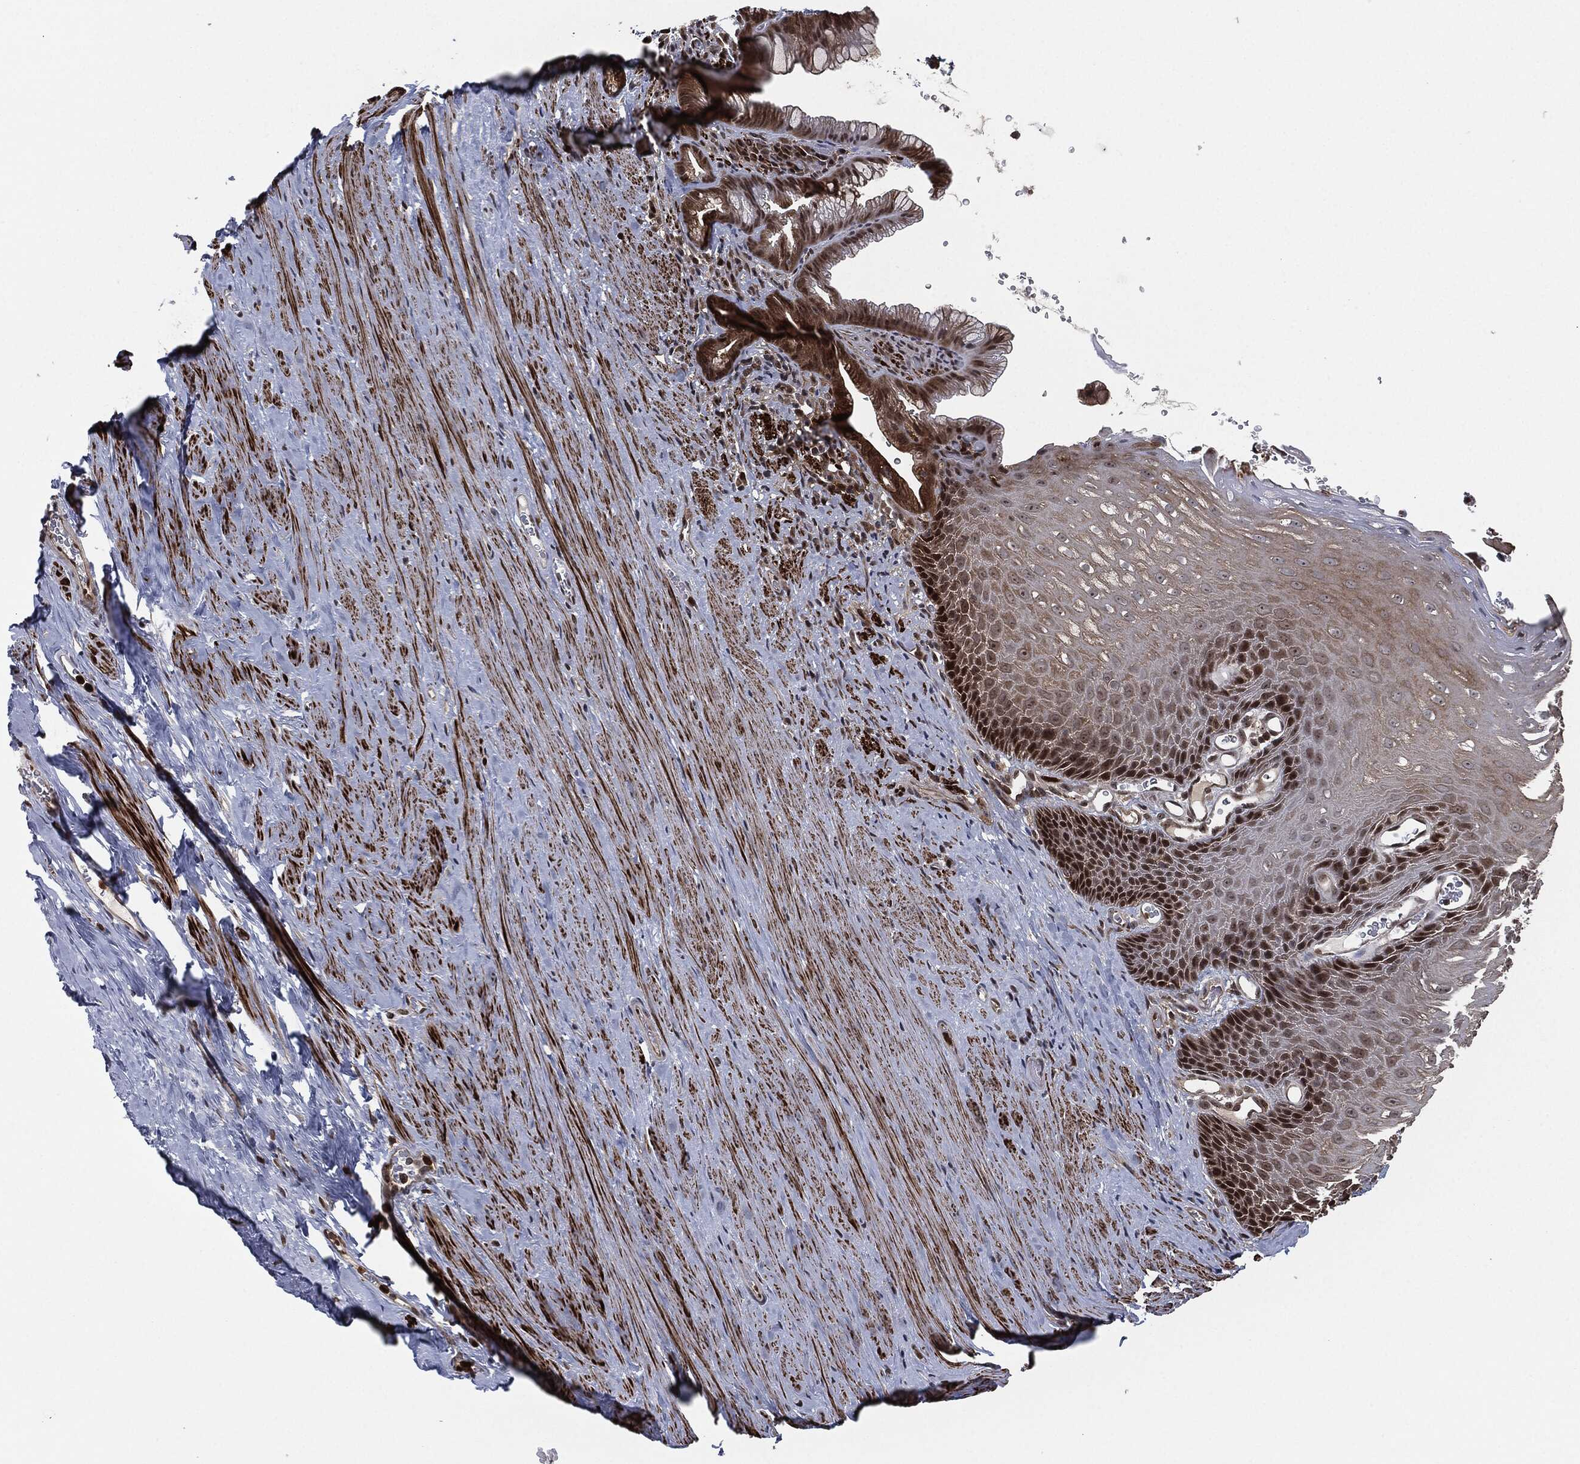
{"staining": {"intensity": "moderate", "quantity": "<25%", "location": "cytoplasmic/membranous,nuclear"}, "tissue": "esophagus", "cell_type": "Squamous epithelial cells", "image_type": "normal", "snomed": [{"axis": "morphology", "description": "Normal tissue, NOS"}, {"axis": "topography", "description": "Esophagus"}], "caption": "Esophagus stained for a protein shows moderate cytoplasmic/membranous,nuclear positivity in squamous epithelial cells. Using DAB (brown) and hematoxylin (blue) stains, captured at high magnification using brightfield microscopy.", "gene": "CAPRIN2", "patient": {"sex": "male", "age": 64}}